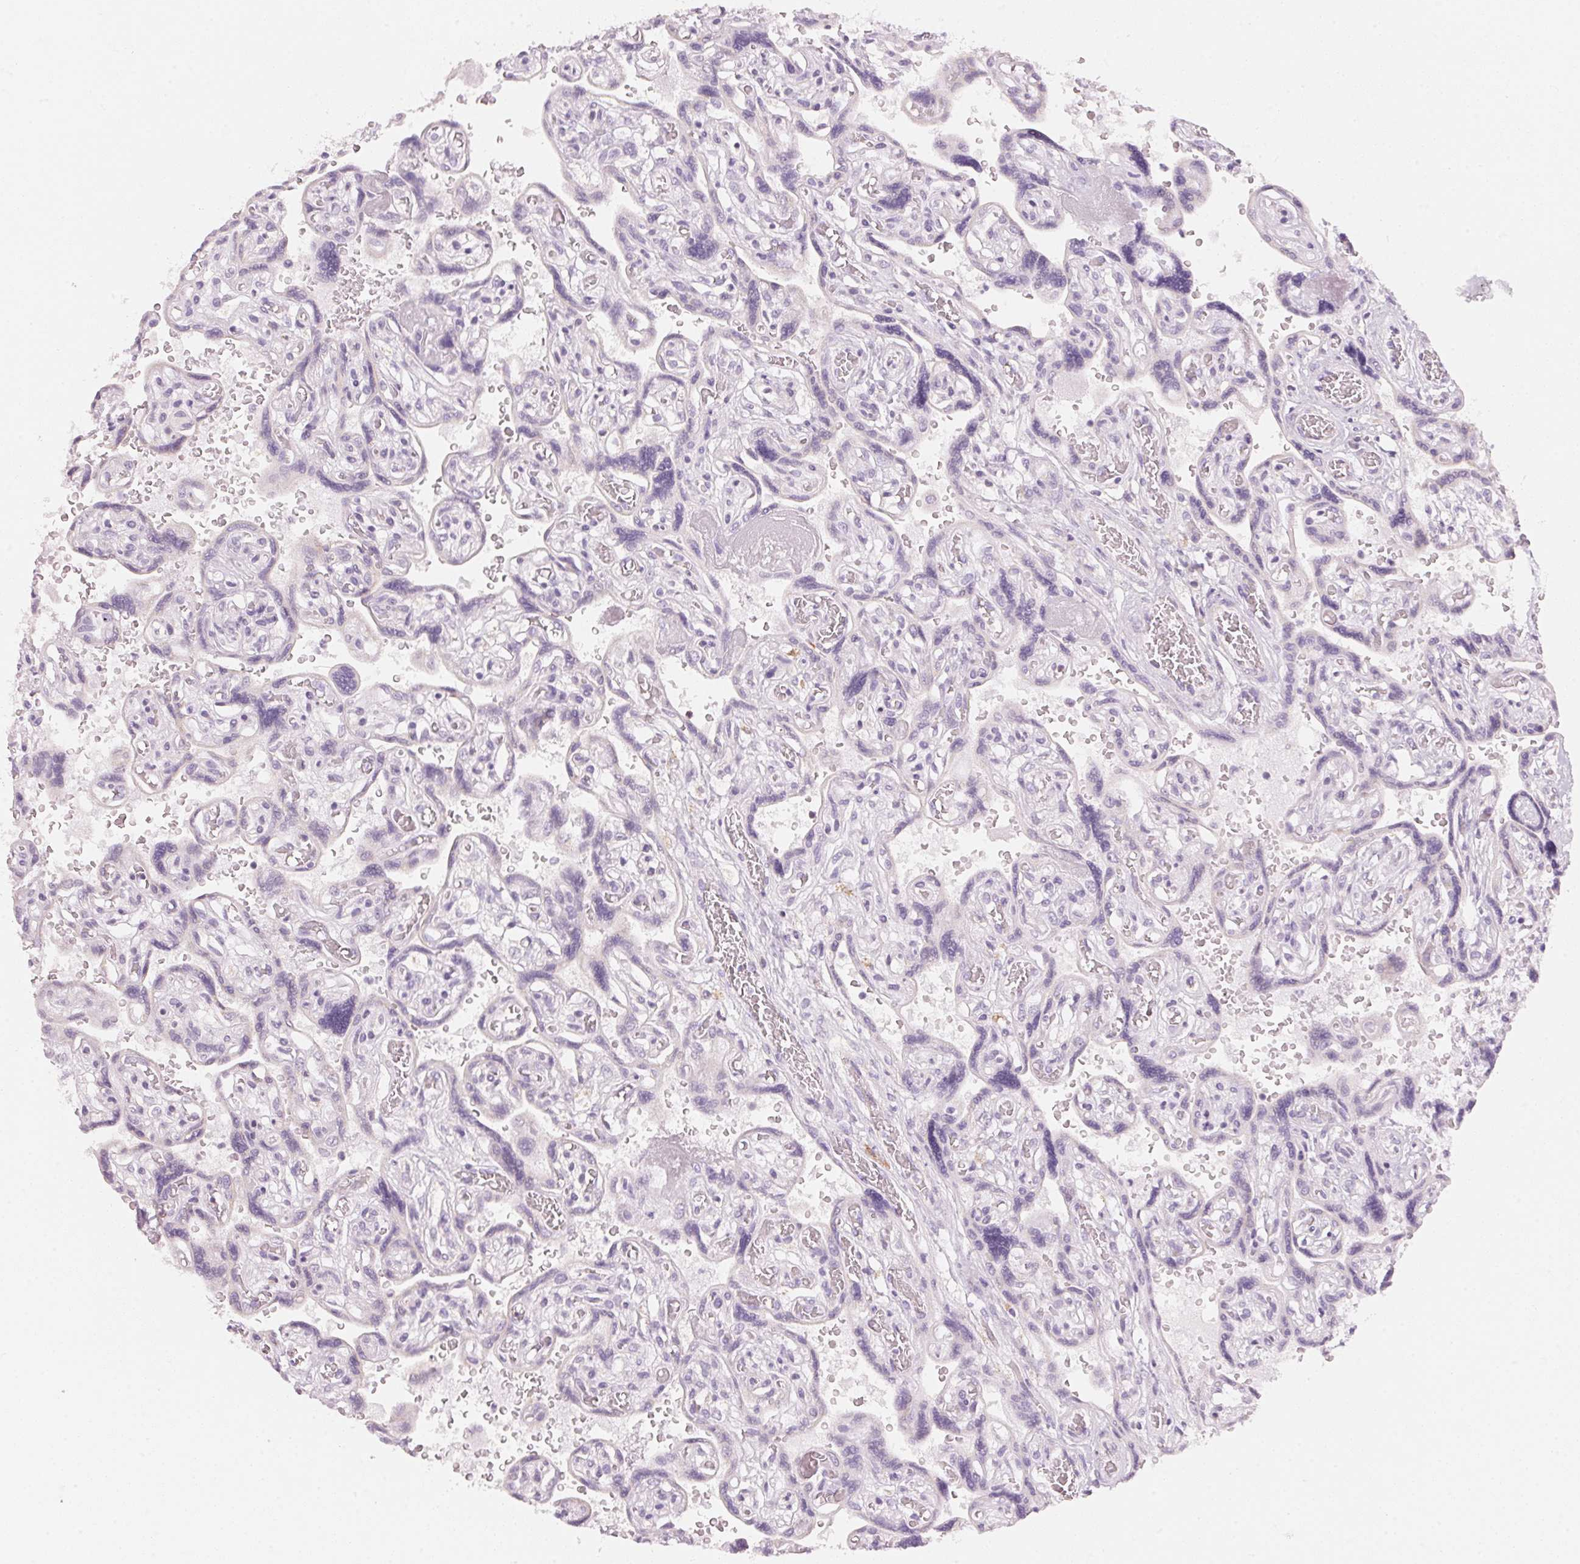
{"staining": {"intensity": "negative", "quantity": "none", "location": "none"}, "tissue": "placenta", "cell_type": "Decidual cells", "image_type": "normal", "snomed": [{"axis": "morphology", "description": "Normal tissue, NOS"}, {"axis": "topography", "description": "Placenta"}], "caption": "Protein analysis of benign placenta demonstrates no significant positivity in decidual cells.", "gene": "HOXB13", "patient": {"sex": "female", "age": 32}}